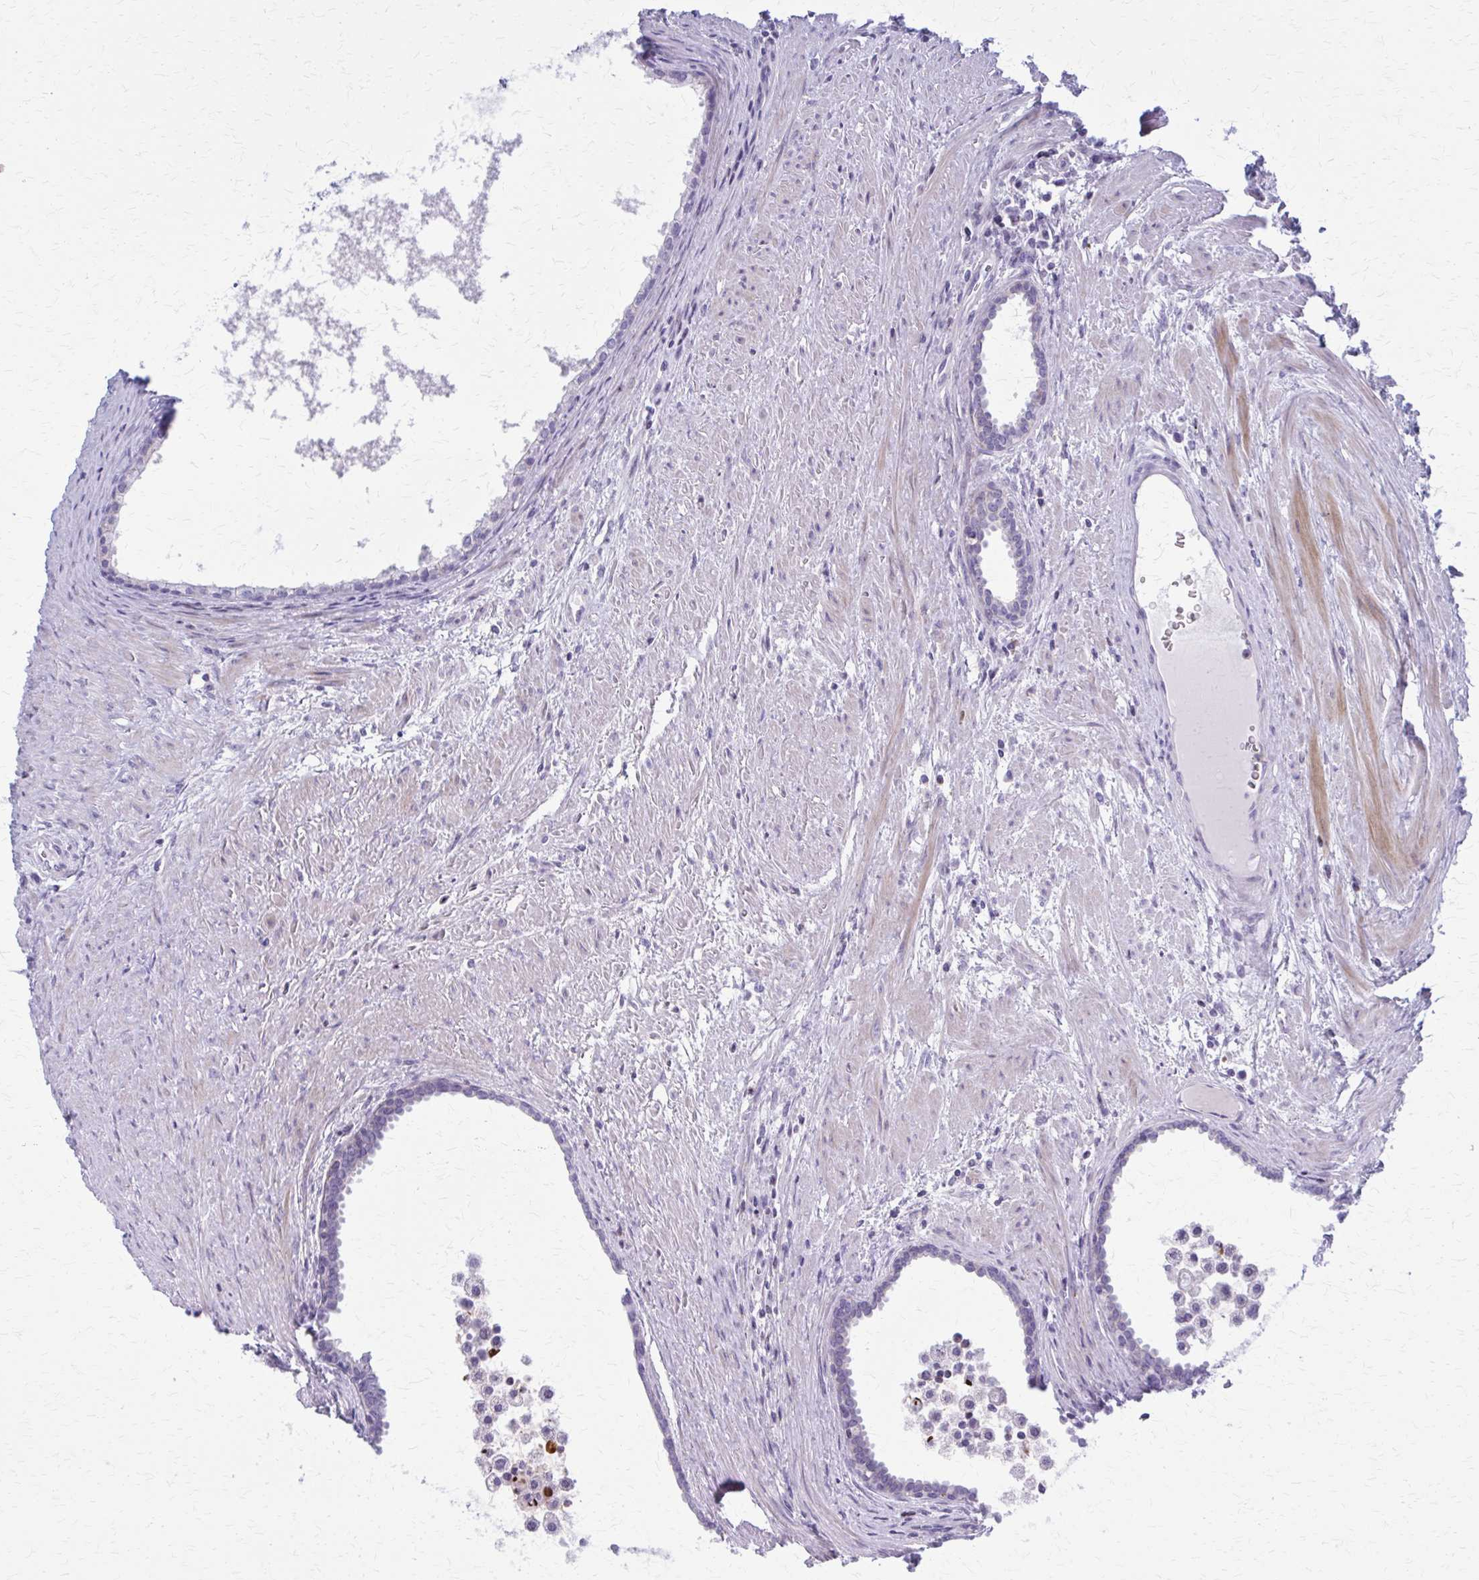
{"staining": {"intensity": "negative", "quantity": "none", "location": "none"}, "tissue": "prostate cancer", "cell_type": "Tumor cells", "image_type": "cancer", "snomed": [{"axis": "morphology", "description": "Adenocarcinoma, High grade"}, {"axis": "topography", "description": "Prostate"}], "caption": "Histopathology image shows no significant protein staining in tumor cells of prostate cancer (adenocarcinoma (high-grade)).", "gene": "PEDS1", "patient": {"sex": "male", "age": 68}}